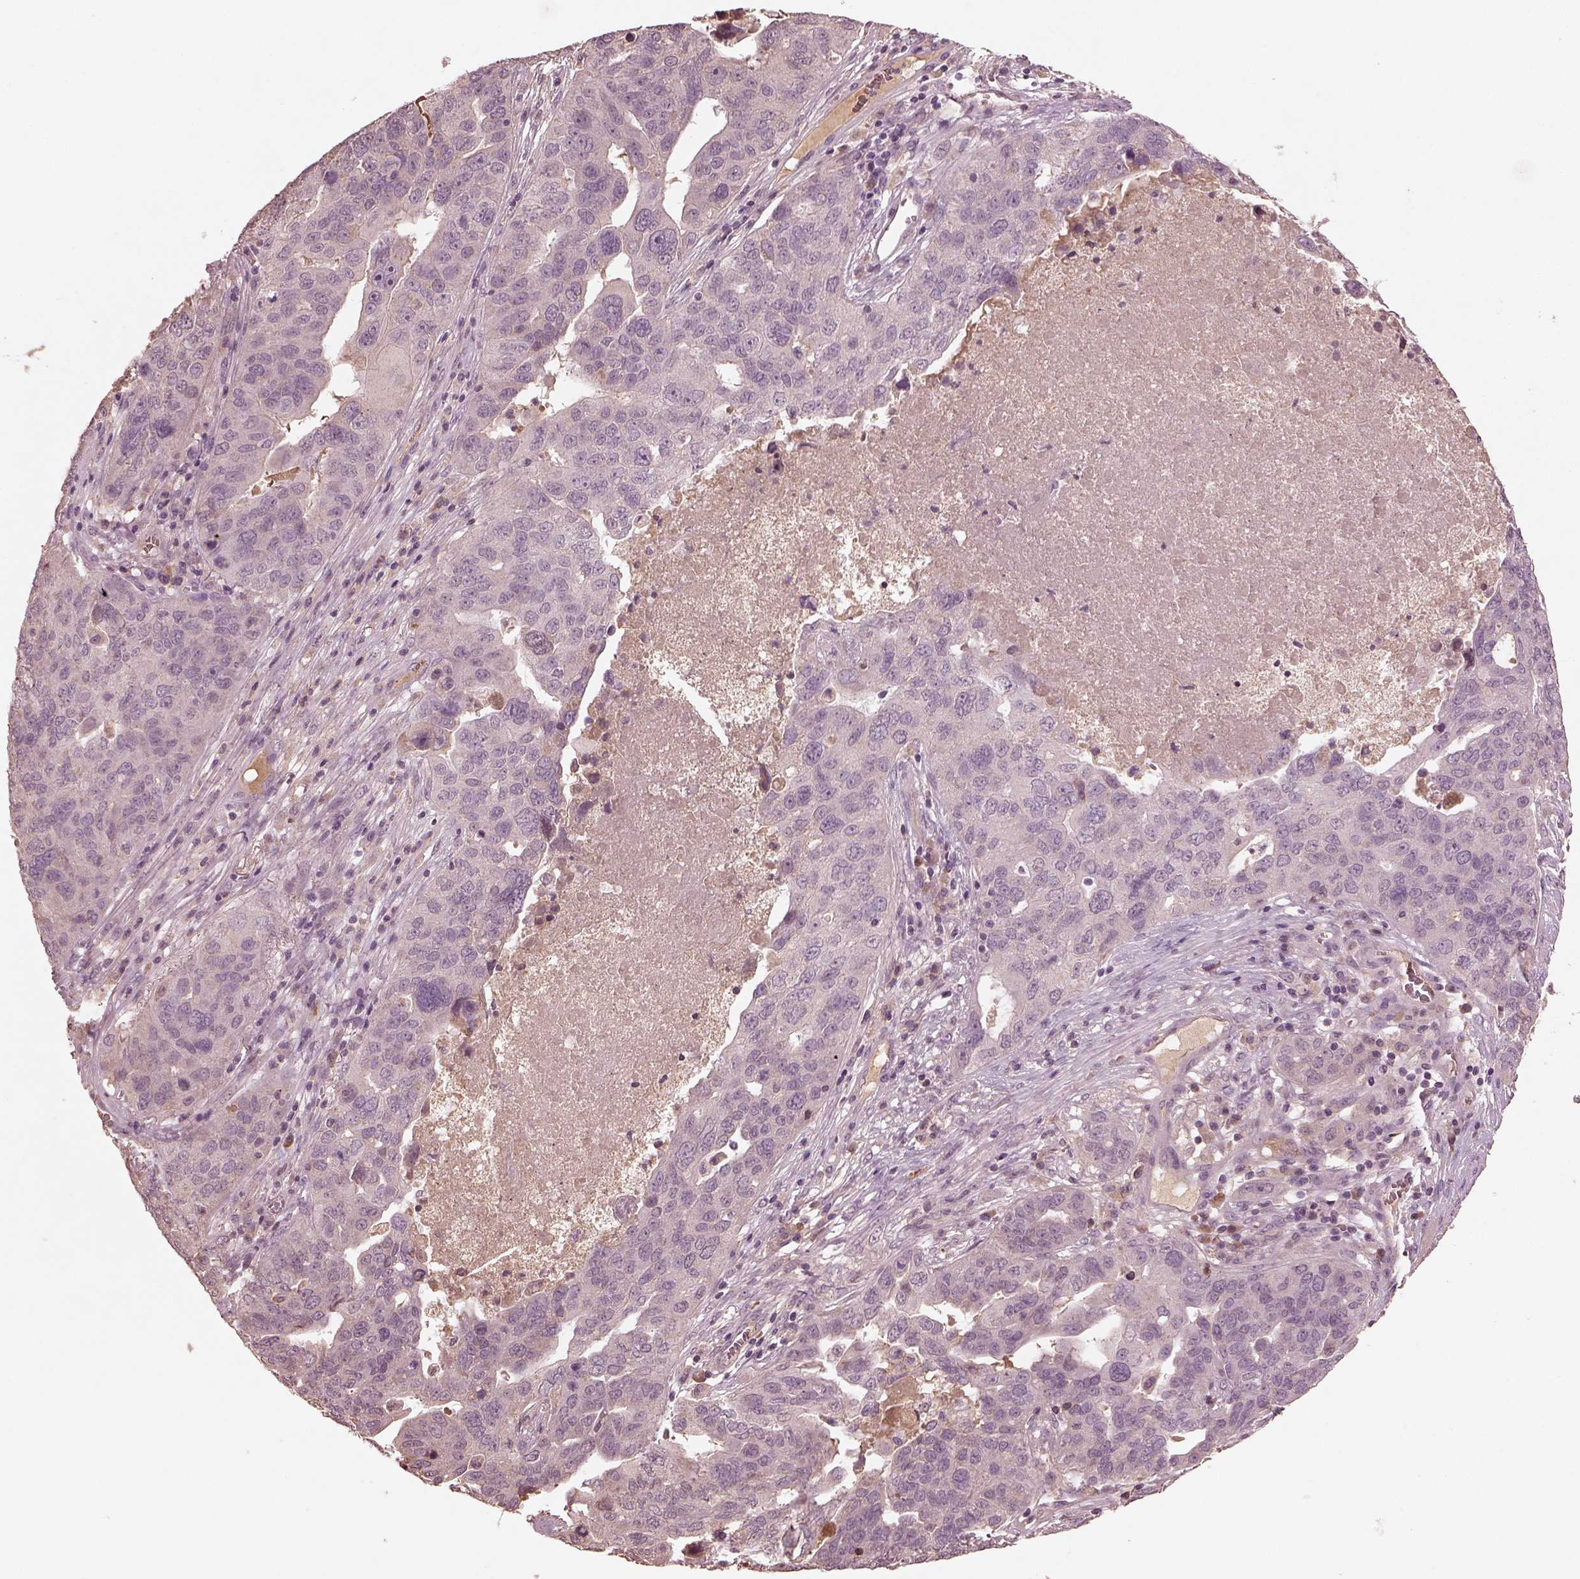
{"staining": {"intensity": "negative", "quantity": "none", "location": "none"}, "tissue": "ovarian cancer", "cell_type": "Tumor cells", "image_type": "cancer", "snomed": [{"axis": "morphology", "description": "Carcinoma, endometroid"}, {"axis": "topography", "description": "Soft tissue"}, {"axis": "topography", "description": "Ovary"}], "caption": "Human ovarian cancer (endometroid carcinoma) stained for a protein using IHC displays no staining in tumor cells.", "gene": "CALR3", "patient": {"sex": "female", "age": 52}}